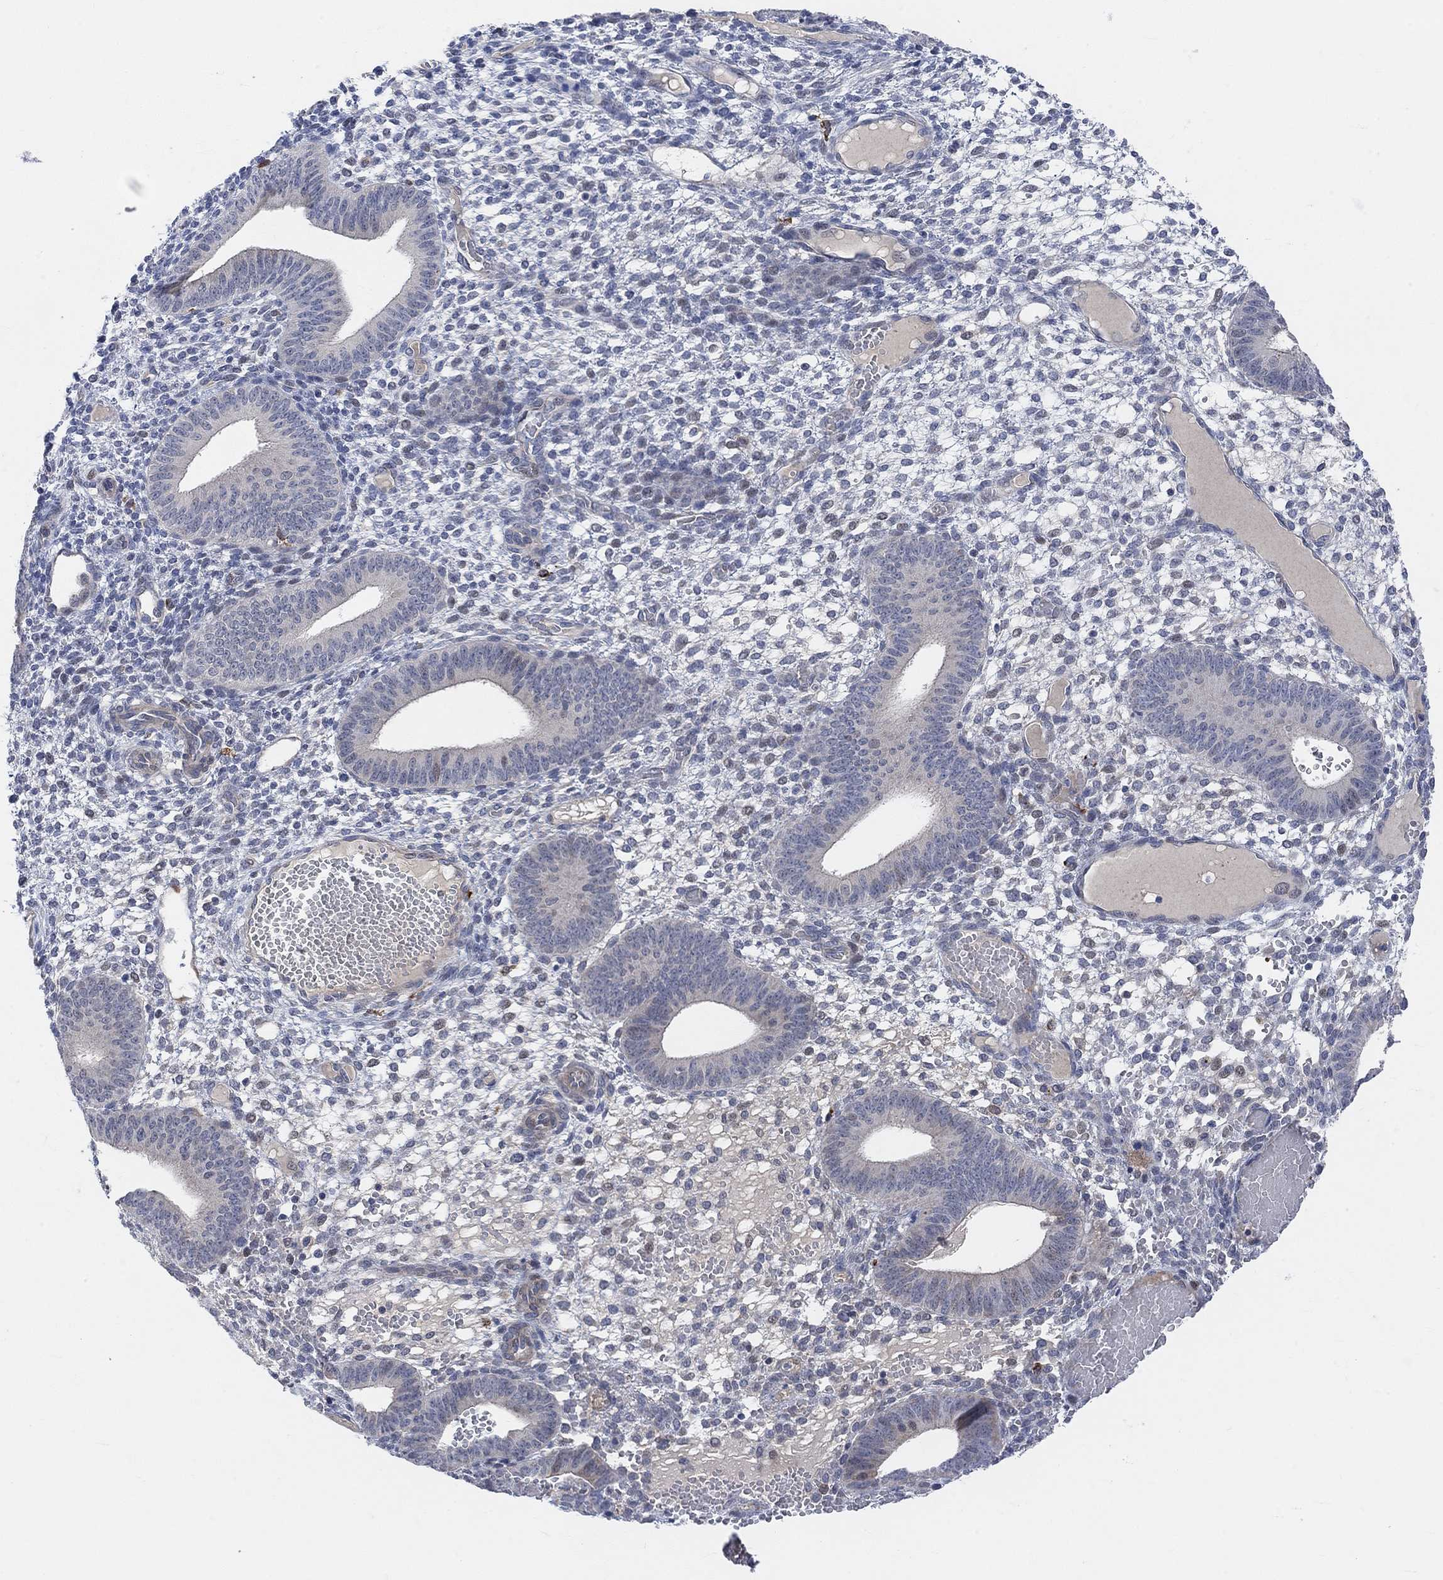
{"staining": {"intensity": "negative", "quantity": "none", "location": "none"}, "tissue": "endometrium", "cell_type": "Cells in endometrial stroma", "image_type": "normal", "snomed": [{"axis": "morphology", "description": "Normal tissue, NOS"}, {"axis": "topography", "description": "Endometrium"}], "caption": "High power microscopy histopathology image of an immunohistochemistry photomicrograph of unremarkable endometrium, revealing no significant expression in cells in endometrial stroma.", "gene": "HCRTR1", "patient": {"sex": "female", "age": 42}}